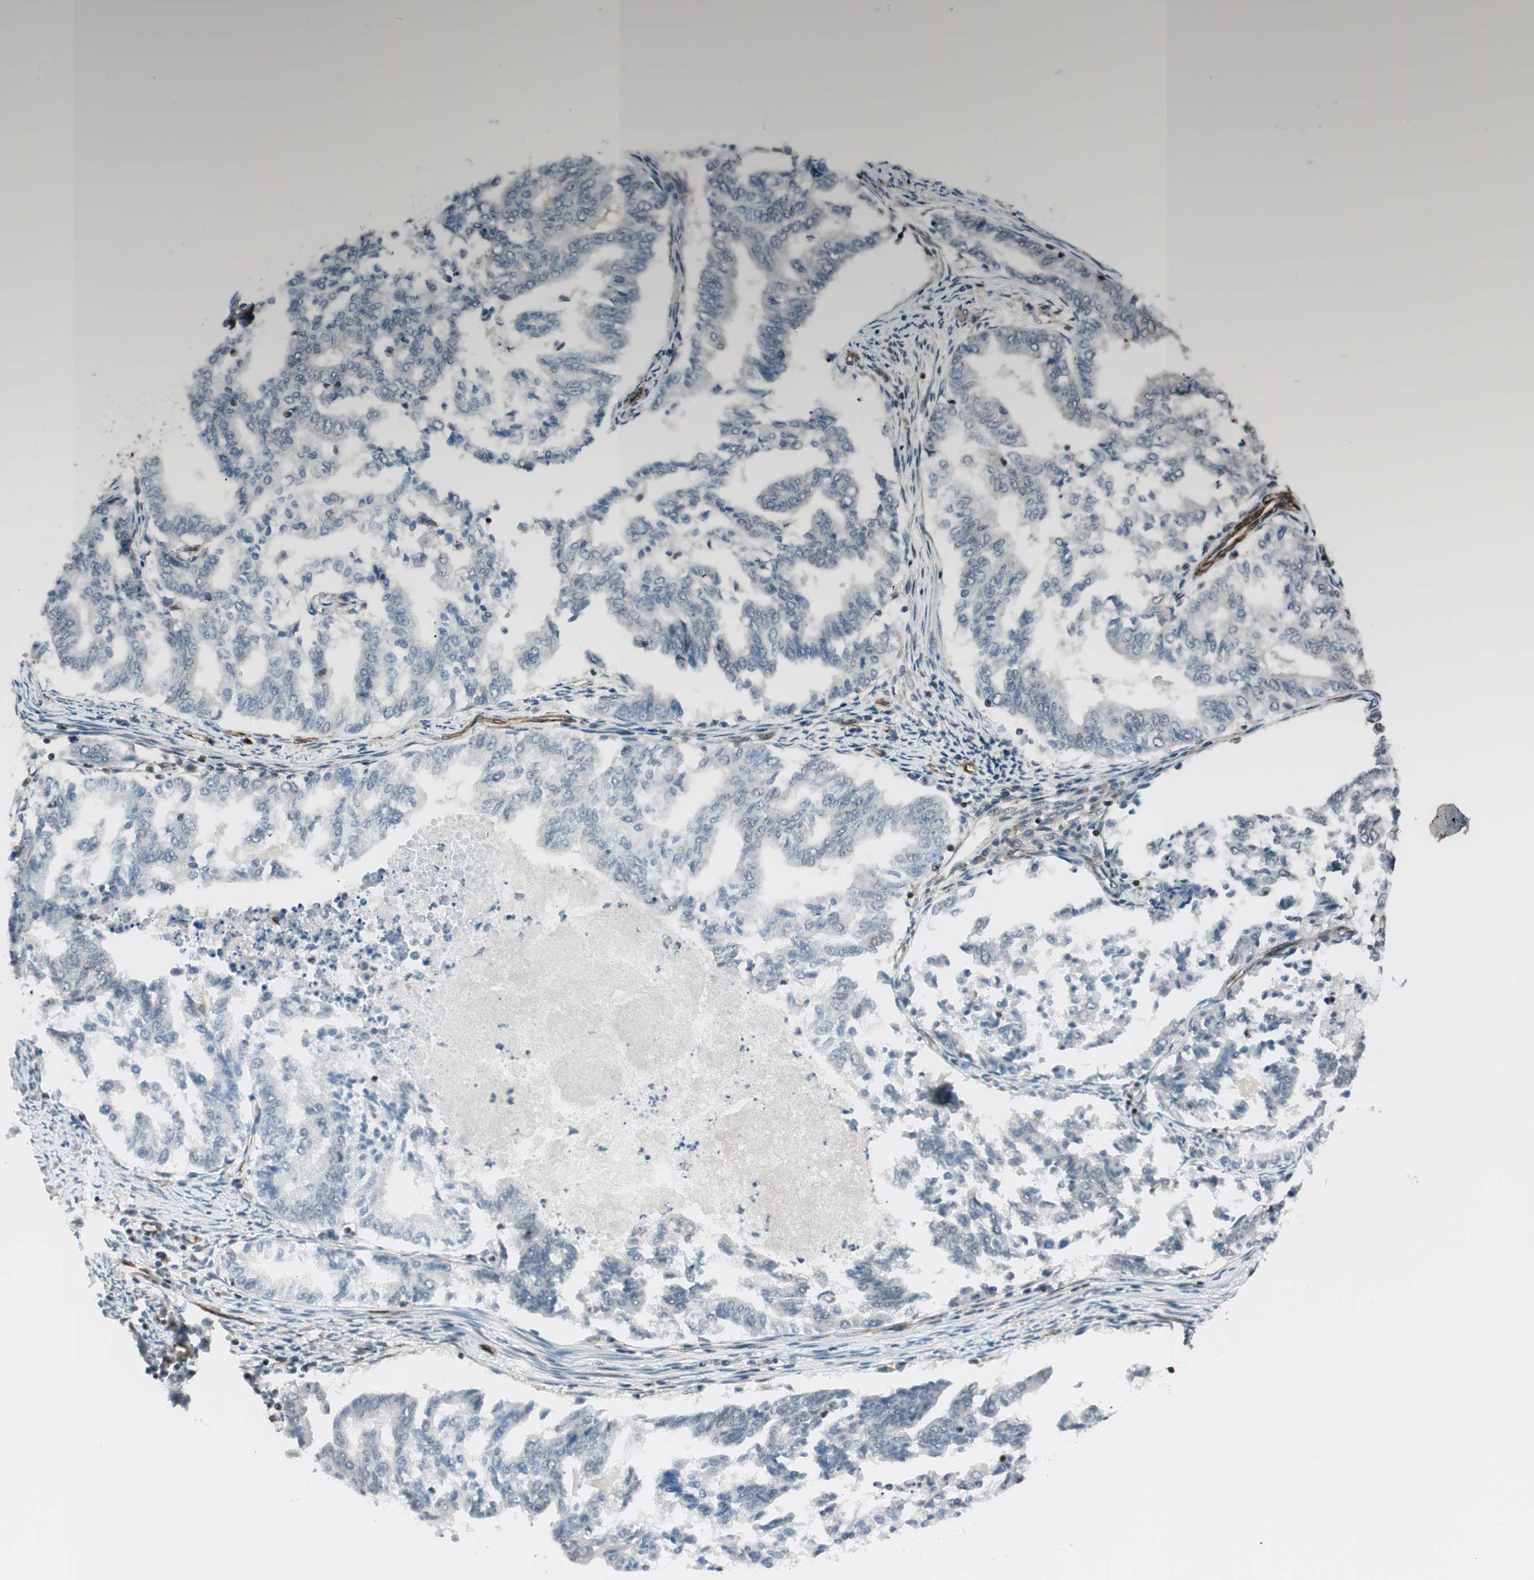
{"staining": {"intensity": "negative", "quantity": "none", "location": "none"}, "tissue": "endometrial cancer", "cell_type": "Tumor cells", "image_type": "cancer", "snomed": [{"axis": "morphology", "description": "Adenocarcinoma, NOS"}, {"axis": "topography", "description": "Endometrium"}], "caption": "Micrograph shows no significant protein expression in tumor cells of endometrial cancer (adenocarcinoma). (Stains: DAB IHC with hematoxylin counter stain, Microscopy: brightfield microscopy at high magnification).", "gene": "CDK19", "patient": {"sex": "female", "age": 79}}